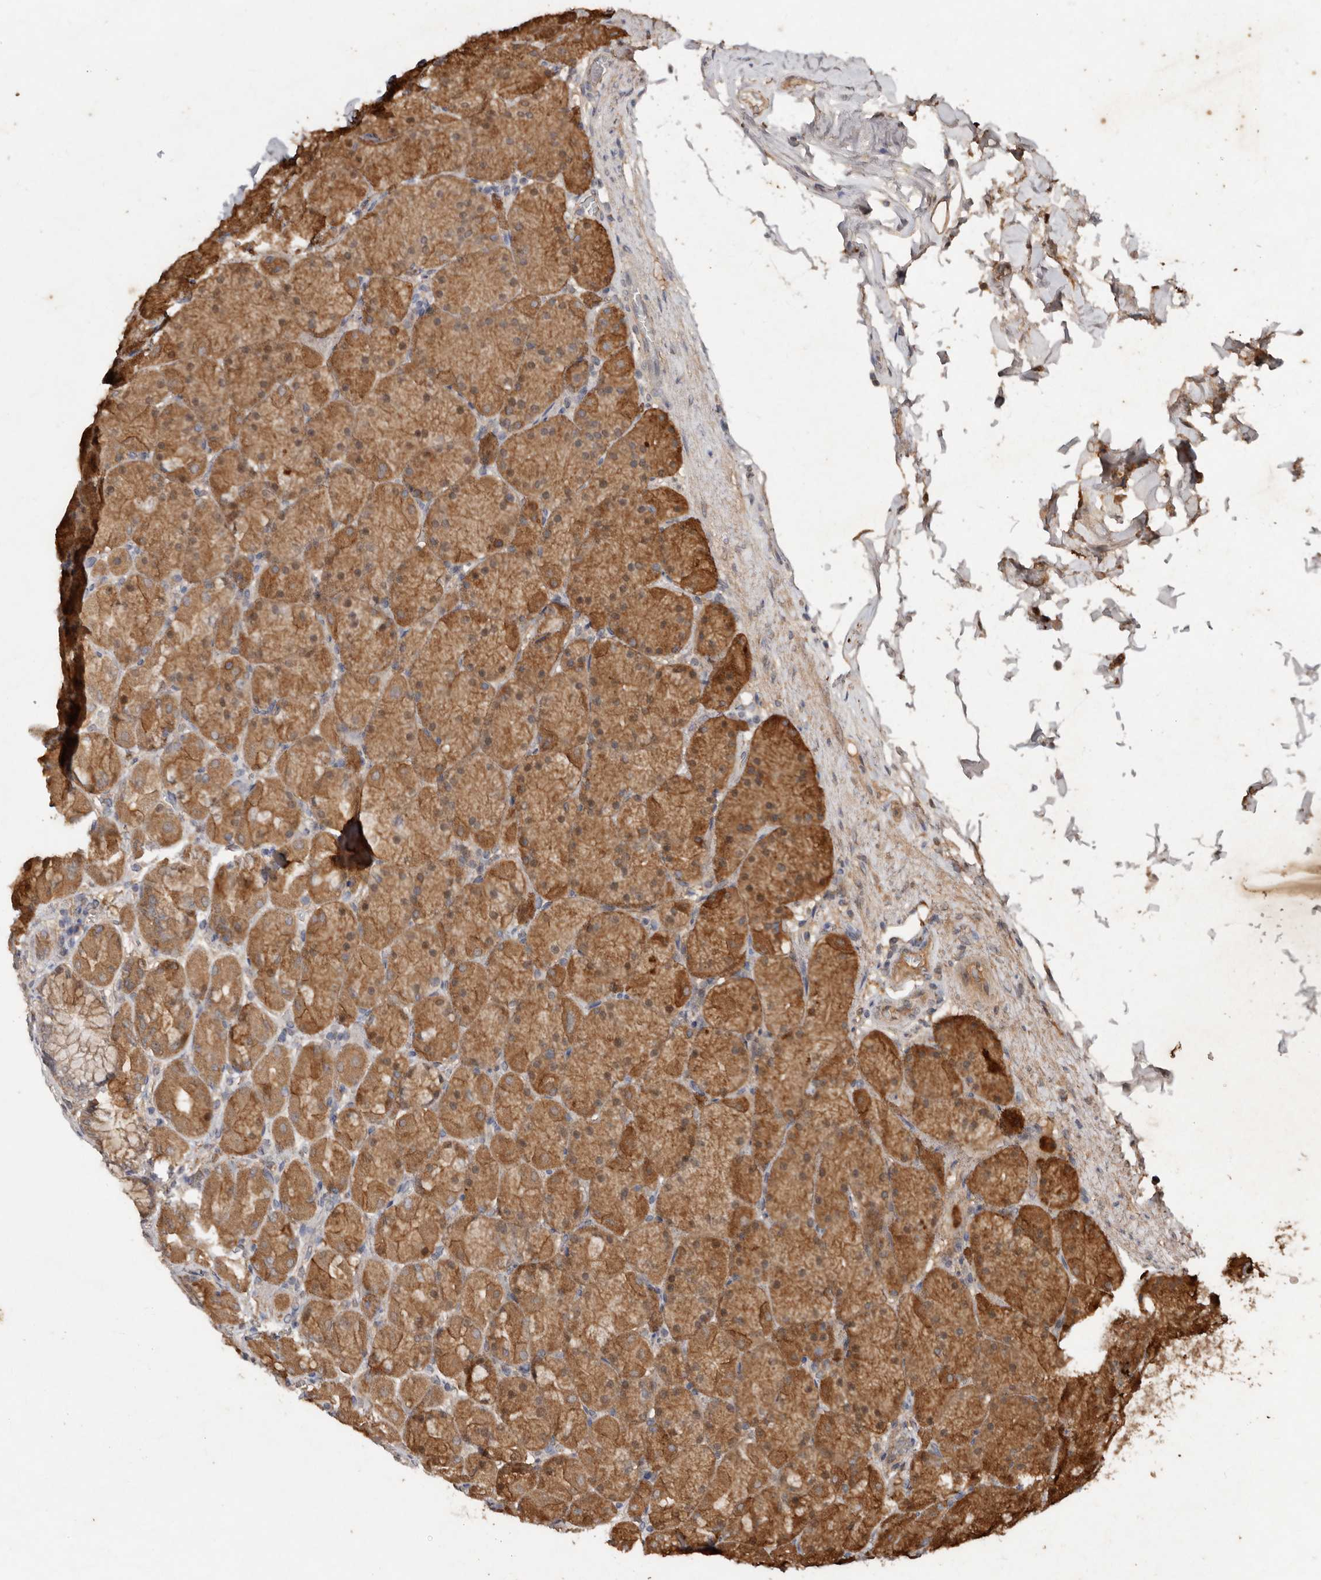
{"staining": {"intensity": "strong", "quantity": ">75%", "location": "cytoplasmic/membranous"}, "tissue": "stomach", "cell_type": "Glandular cells", "image_type": "normal", "snomed": [{"axis": "morphology", "description": "Normal tissue, NOS"}, {"axis": "topography", "description": "Stomach, upper"}], "caption": "A brown stain labels strong cytoplasmic/membranous staining of a protein in glandular cells of normal stomach. Ihc stains the protein in brown and the nuclei are stained blue.", "gene": "RSPO2", "patient": {"sex": "female", "age": 56}}